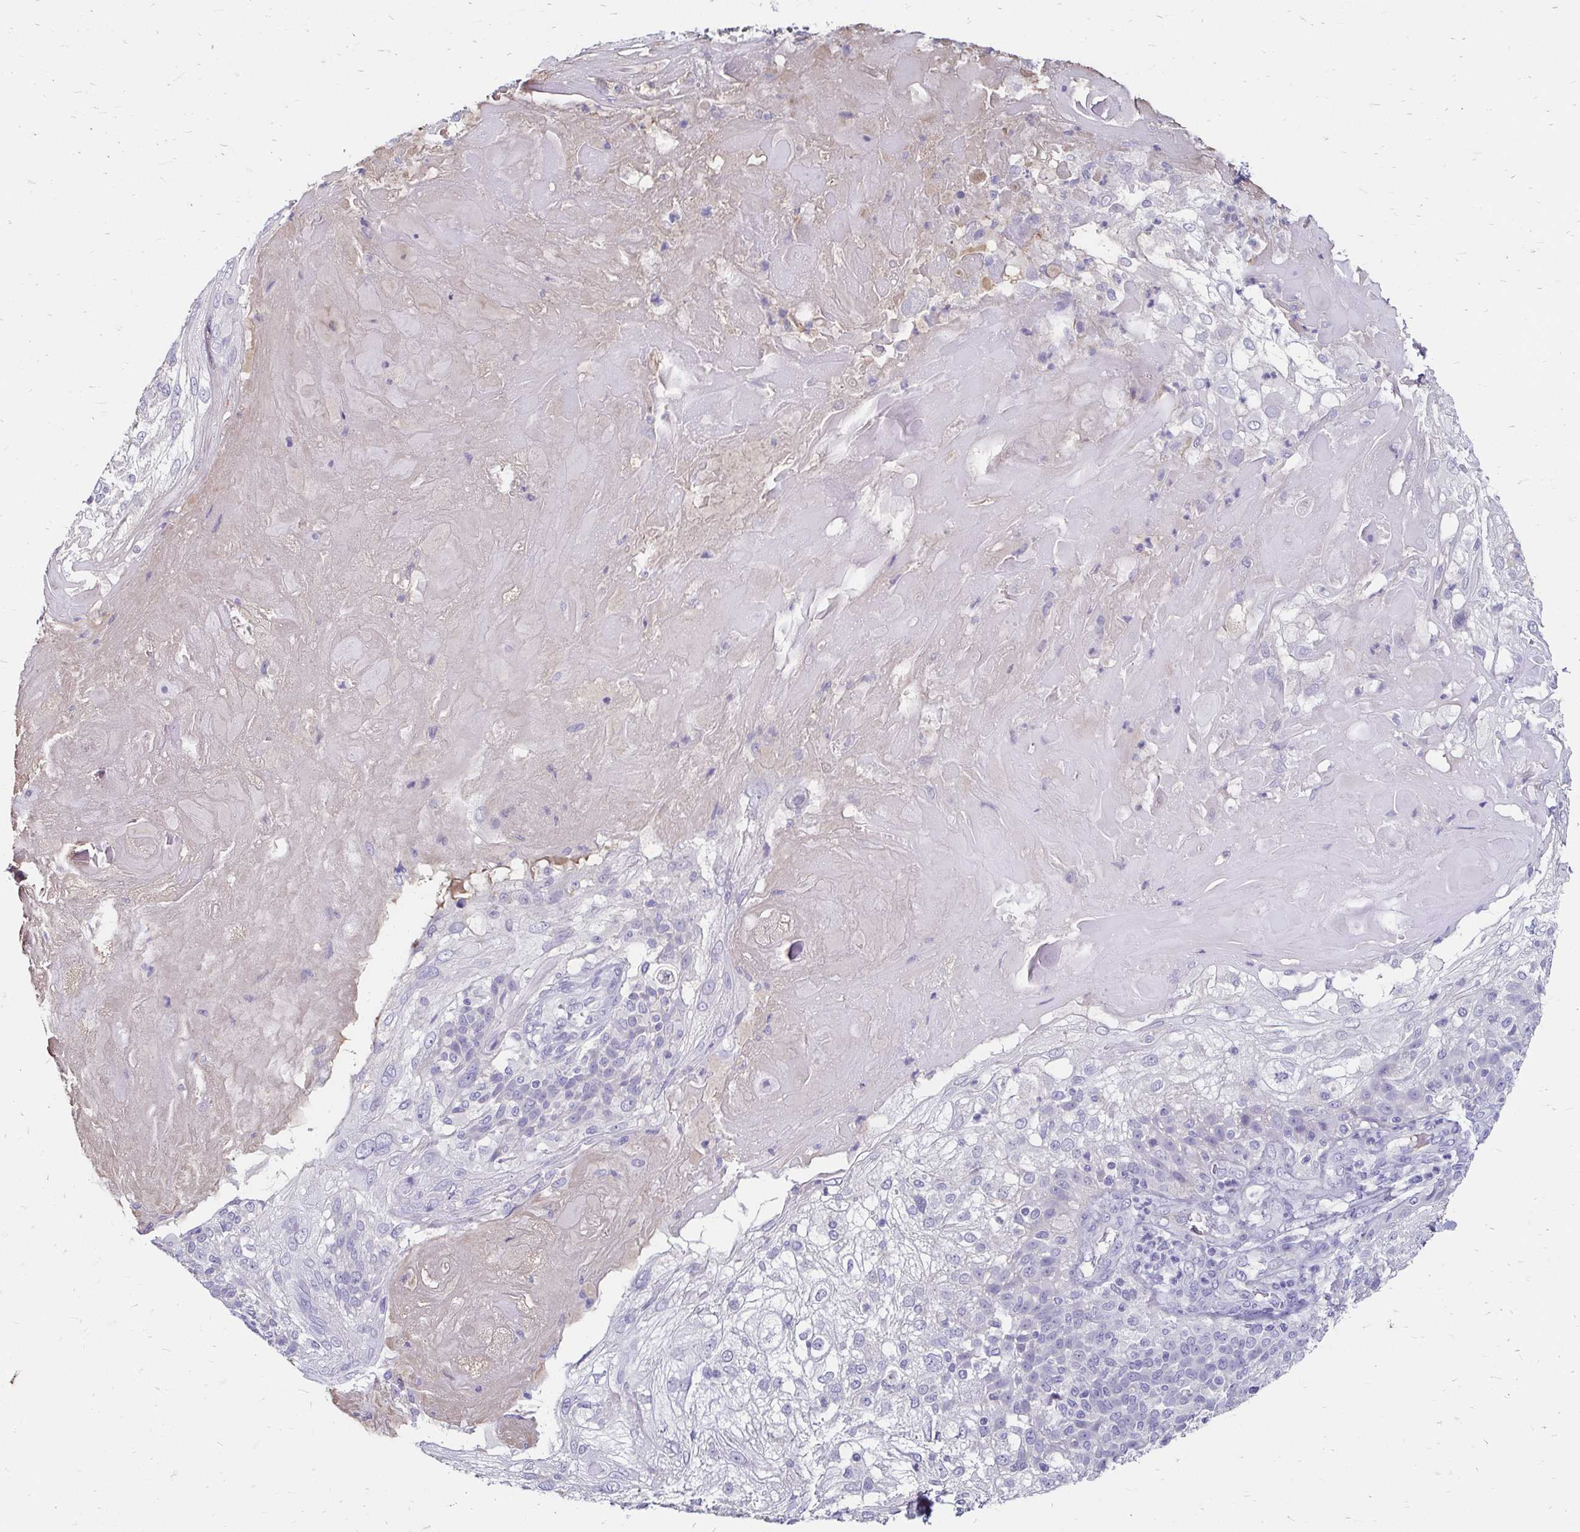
{"staining": {"intensity": "negative", "quantity": "none", "location": "none"}, "tissue": "skin cancer", "cell_type": "Tumor cells", "image_type": "cancer", "snomed": [{"axis": "morphology", "description": "Normal tissue, NOS"}, {"axis": "morphology", "description": "Squamous cell carcinoma, NOS"}, {"axis": "topography", "description": "Skin"}], "caption": "This is a image of immunohistochemistry staining of squamous cell carcinoma (skin), which shows no expression in tumor cells.", "gene": "SCG3", "patient": {"sex": "female", "age": 83}}